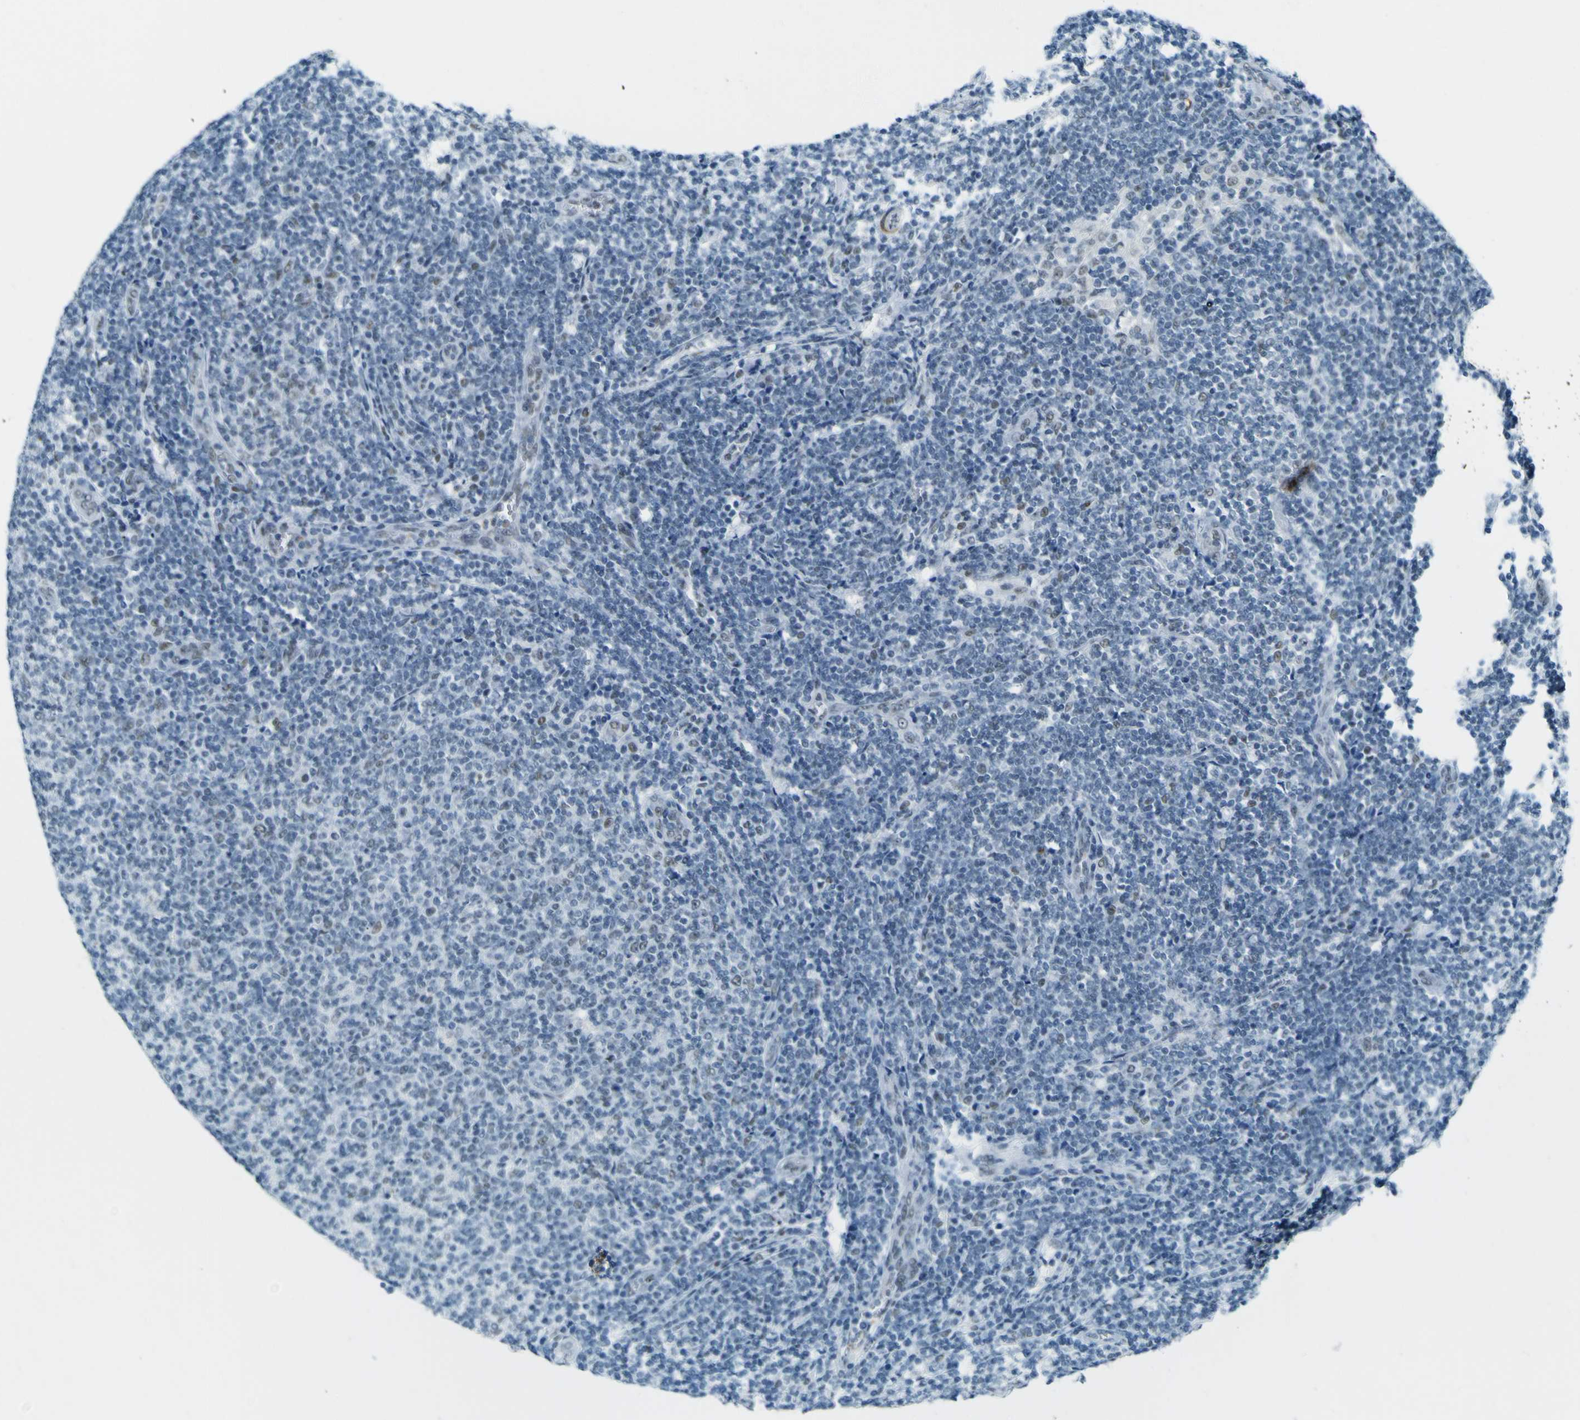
{"staining": {"intensity": "negative", "quantity": "none", "location": "none"}, "tissue": "lymphoma", "cell_type": "Tumor cells", "image_type": "cancer", "snomed": [{"axis": "morphology", "description": "Malignant lymphoma, non-Hodgkin's type, Low grade"}, {"axis": "topography", "description": "Lymph node"}], "caption": "Tumor cells show no significant protein staining in malignant lymphoma, non-Hodgkin's type (low-grade).", "gene": "CEBPG", "patient": {"sex": "male", "age": 66}}